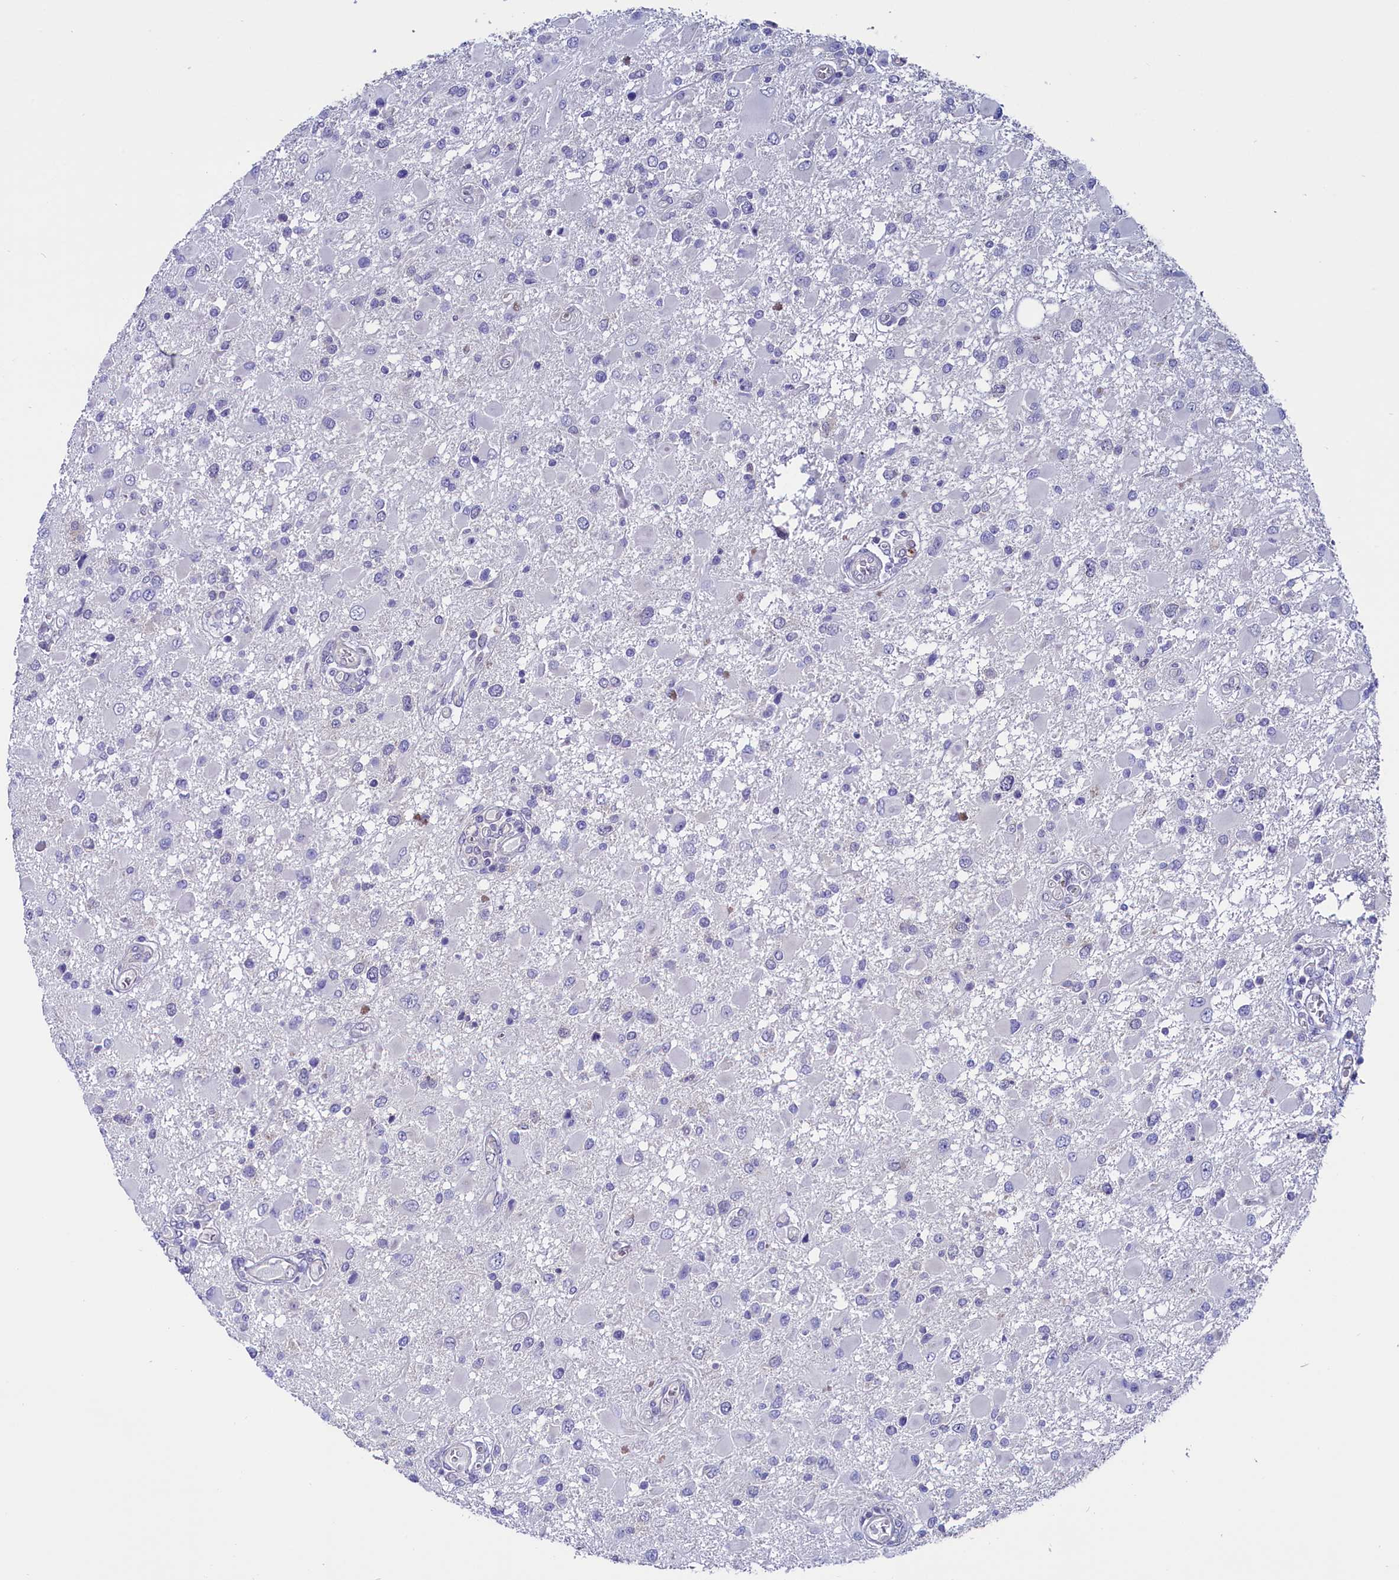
{"staining": {"intensity": "negative", "quantity": "none", "location": "none"}, "tissue": "glioma", "cell_type": "Tumor cells", "image_type": "cancer", "snomed": [{"axis": "morphology", "description": "Glioma, malignant, High grade"}, {"axis": "topography", "description": "Brain"}], "caption": "Immunohistochemistry (IHC) of human malignant glioma (high-grade) demonstrates no positivity in tumor cells.", "gene": "CIAPIN1", "patient": {"sex": "male", "age": 53}}